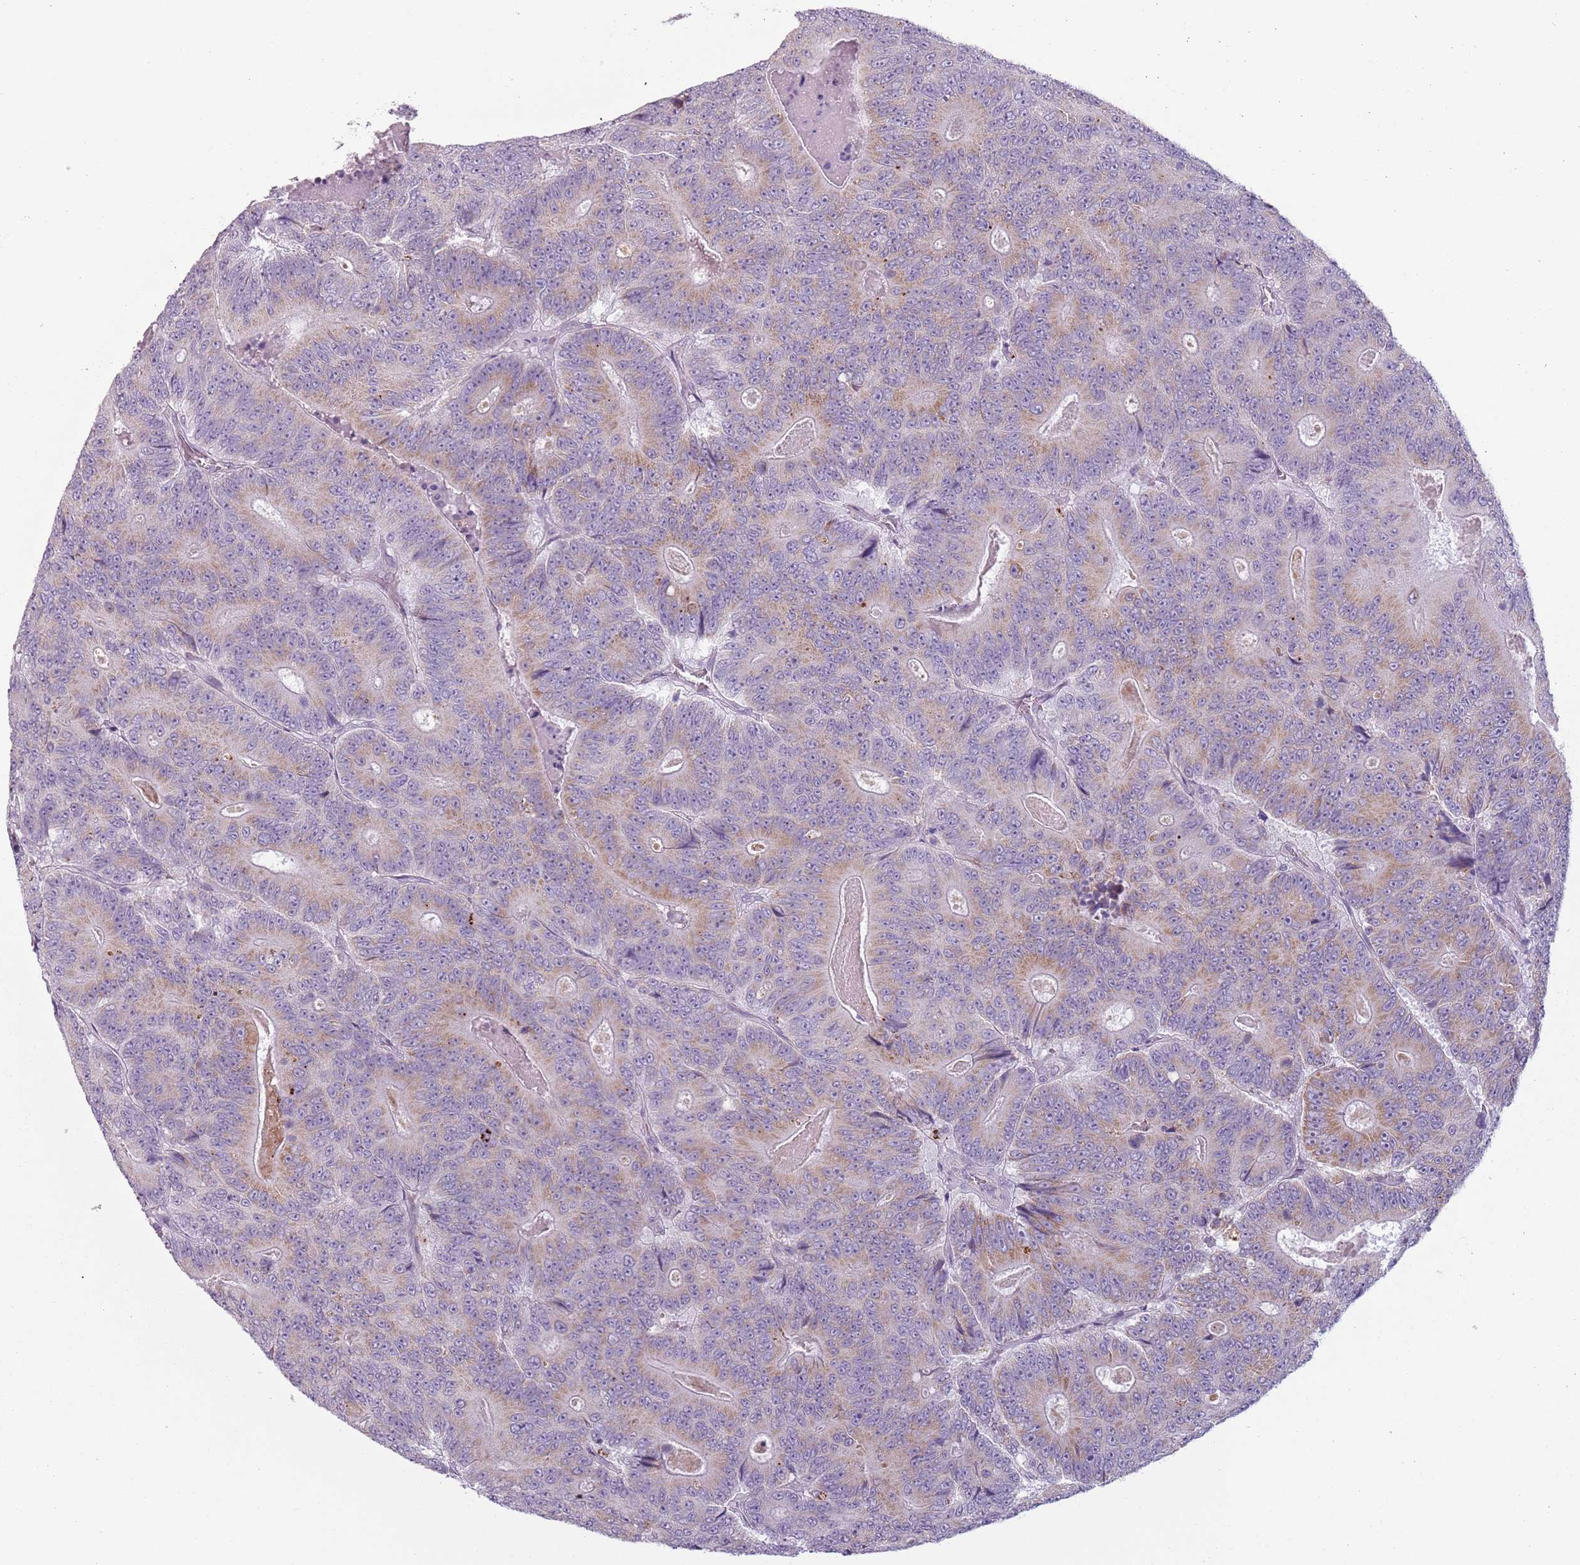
{"staining": {"intensity": "weak", "quantity": "25%-75%", "location": "cytoplasmic/membranous"}, "tissue": "colorectal cancer", "cell_type": "Tumor cells", "image_type": "cancer", "snomed": [{"axis": "morphology", "description": "Adenocarcinoma, NOS"}, {"axis": "topography", "description": "Colon"}], "caption": "Immunohistochemistry image of colorectal cancer (adenocarcinoma) stained for a protein (brown), which reveals low levels of weak cytoplasmic/membranous expression in about 25%-75% of tumor cells.", "gene": "MEGF8", "patient": {"sex": "male", "age": 83}}